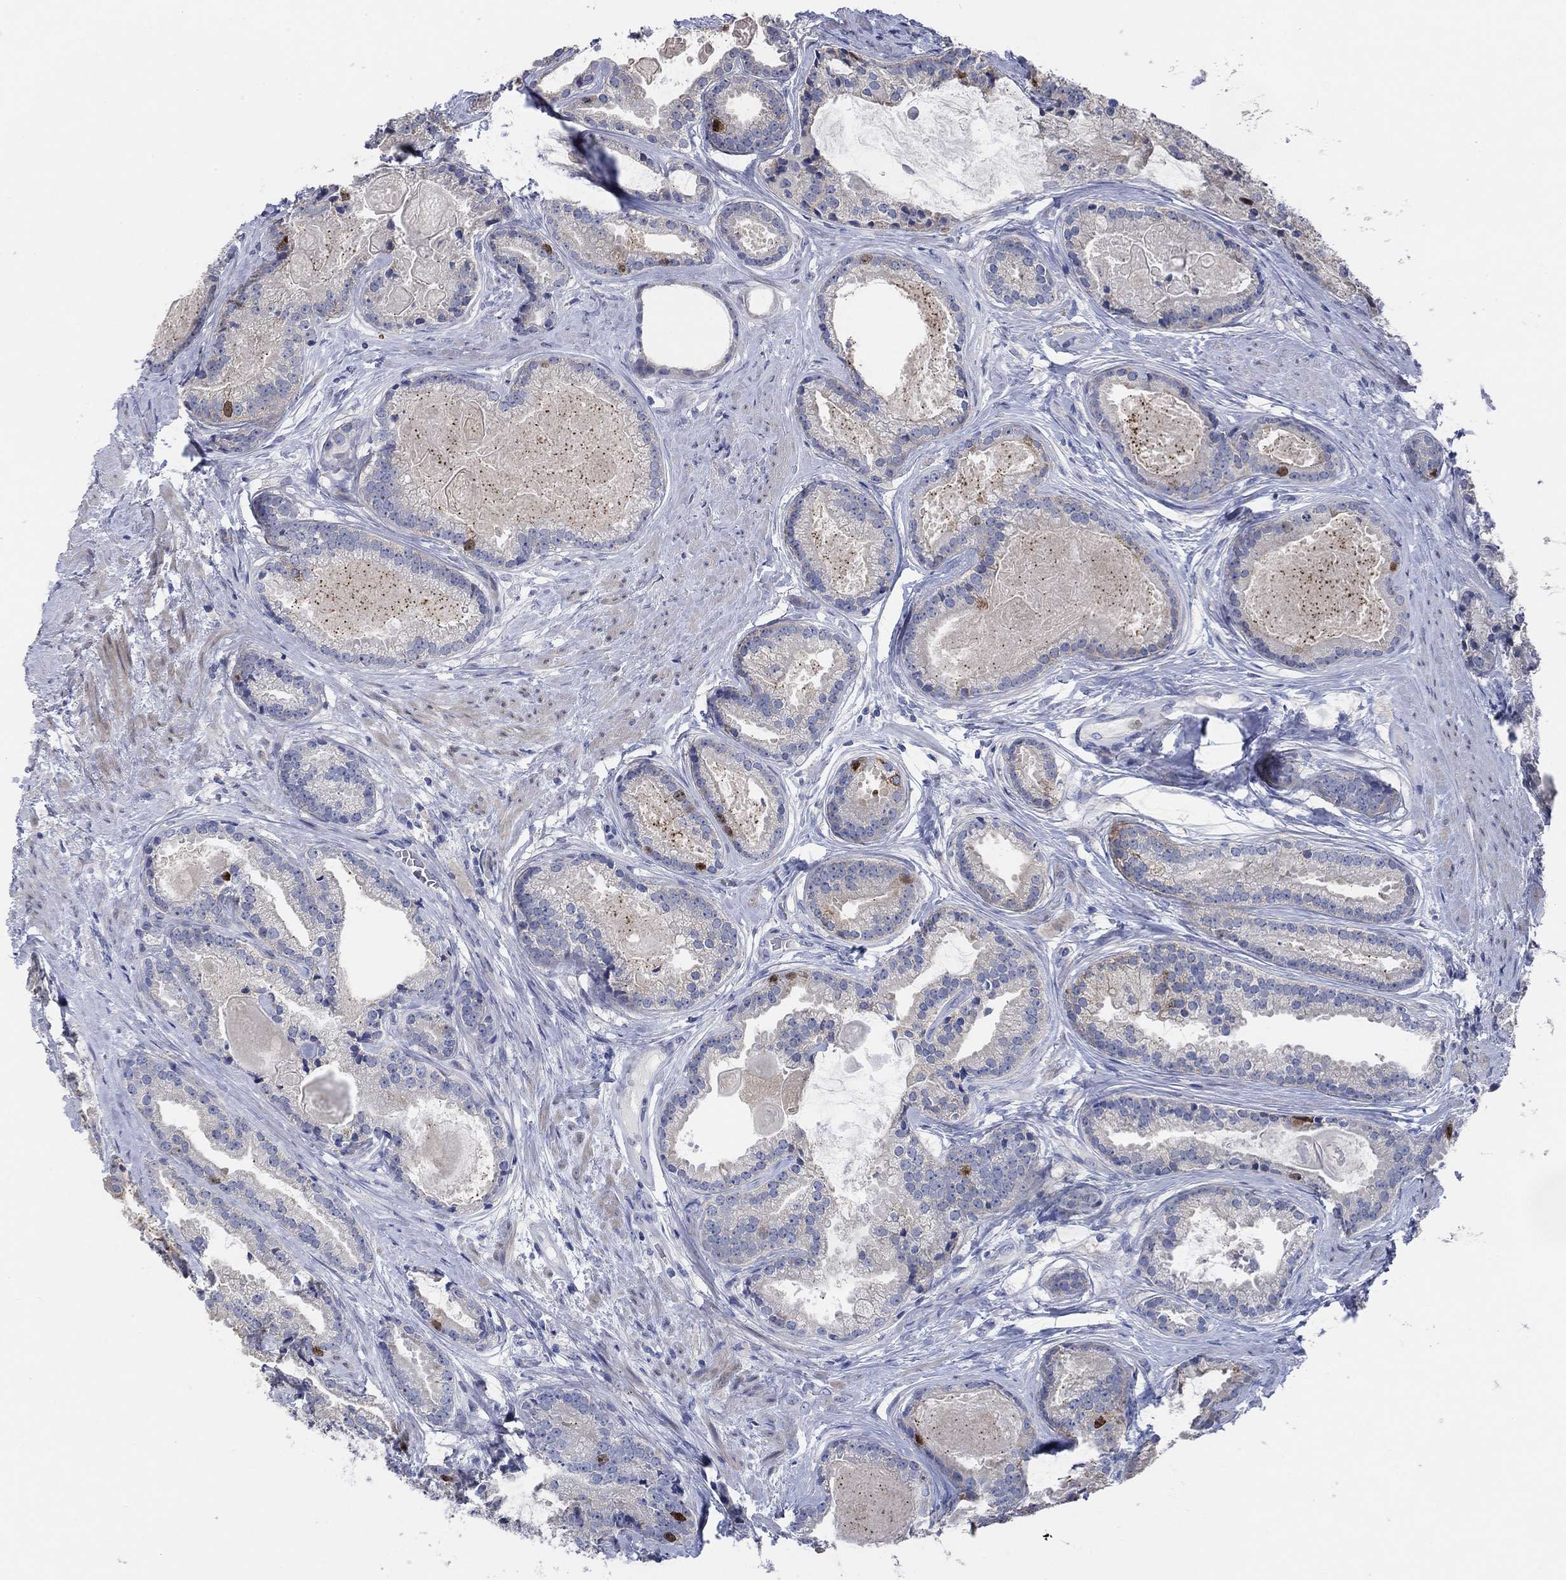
{"staining": {"intensity": "strong", "quantity": "<25%", "location": "nuclear"}, "tissue": "prostate cancer", "cell_type": "Tumor cells", "image_type": "cancer", "snomed": [{"axis": "morphology", "description": "Adenocarcinoma, NOS"}, {"axis": "morphology", "description": "Adenocarcinoma, High grade"}, {"axis": "topography", "description": "Prostate"}], "caption": "A brown stain labels strong nuclear staining of a protein in human adenocarcinoma (high-grade) (prostate) tumor cells.", "gene": "PRC1", "patient": {"sex": "male", "age": 64}}